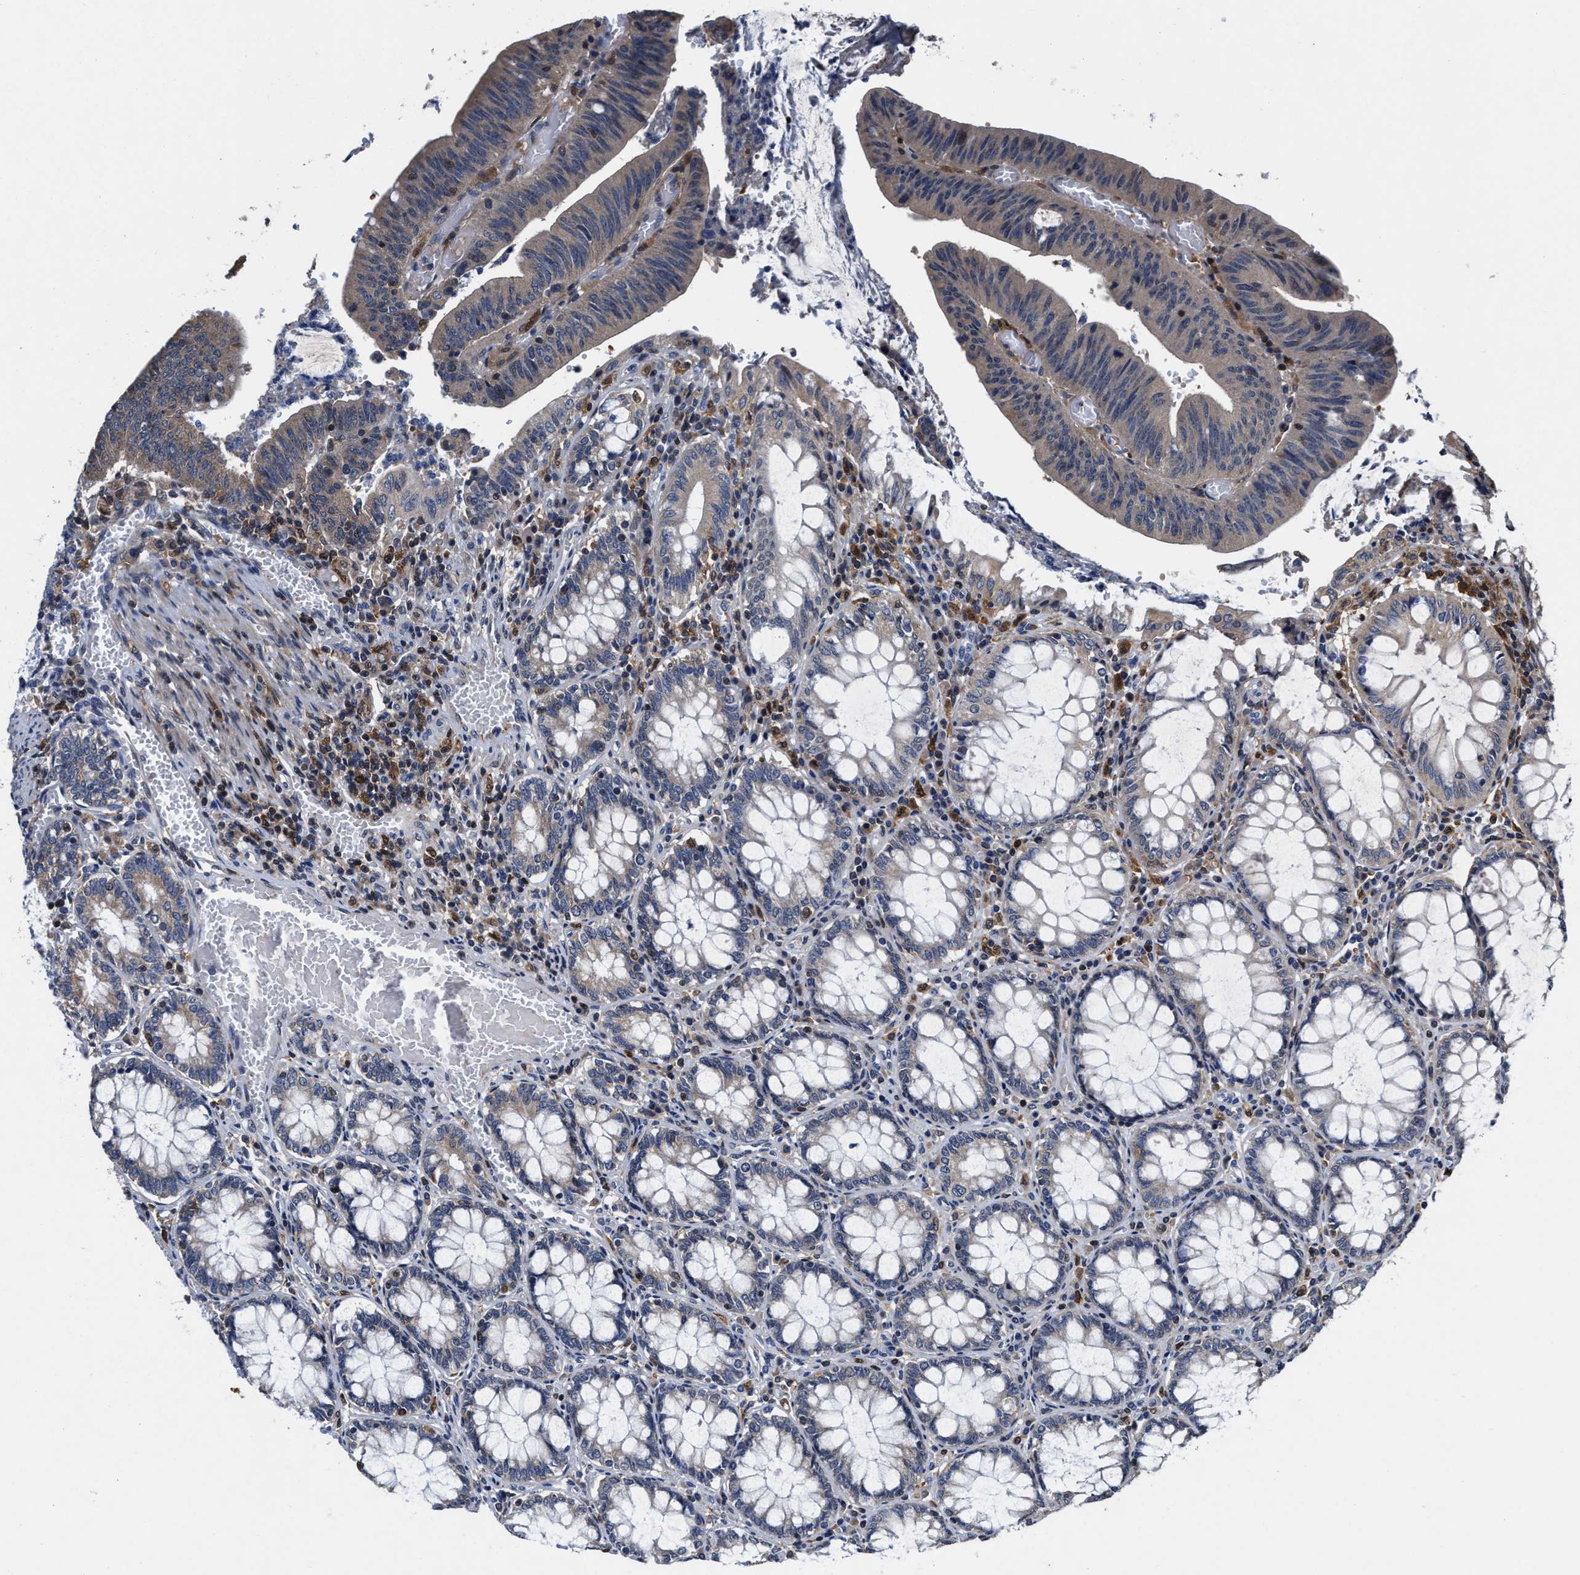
{"staining": {"intensity": "weak", "quantity": ">75%", "location": "cytoplasmic/membranous"}, "tissue": "colorectal cancer", "cell_type": "Tumor cells", "image_type": "cancer", "snomed": [{"axis": "morphology", "description": "Normal tissue, NOS"}, {"axis": "morphology", "description": "Adenocarcinoma, NOS"}, {"axis": "topography", "description": "Rectum"}], "caption": "IHC (DAB) staining of human adenocarcinoma (colorectal) demonstrates weak cytoplasmic/membranous protein staining in approximately >75% of tumor cells. (DAB (3,3'-diaminobenzidine) IHC with brightfield microscopy, high magnification).", "gene": "RGS10", "patient": {"sex": "female", "age": 66}}